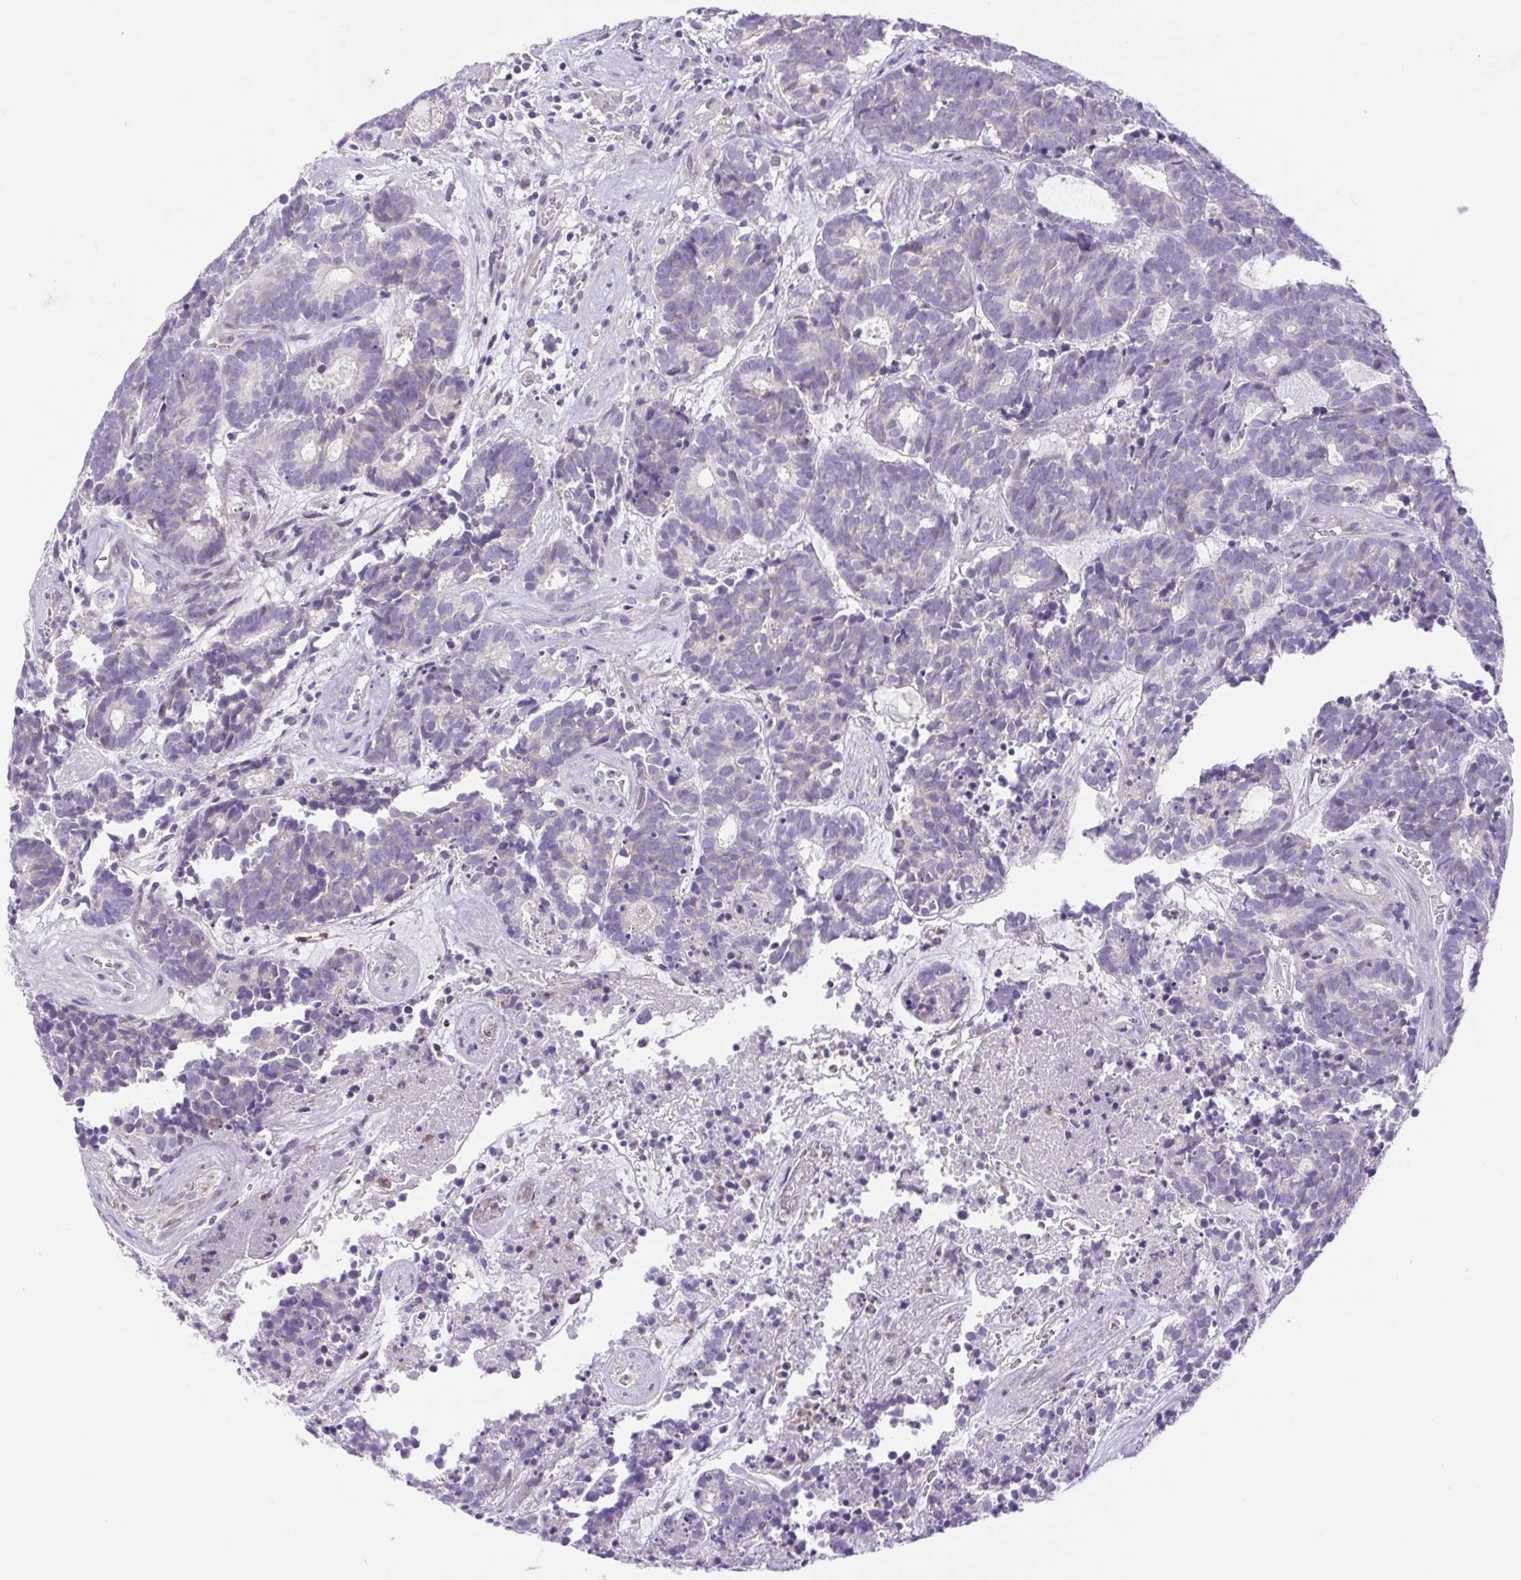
{"staining": {"intensity": "negative", "quantity": "none", "location": "none"}, "tissue": "head and neck cancer", "cell_type": "Tumor cells", "image_type": "cancer", "snomed": [{"axis": "morphology", "description": "Adenocarcinoma, NOS"}, {"axis": "topography", "description": "Head-Neck"}], "caption": "Tumor cells show no significant staining in adenocarcinoma (head and neck). The staining was performed using DAB to visualize the protein expression in brown, while the nuclei were stained in blue with hematoxylin (Magnification: 20x).", "gene": "FAM177B", "patient": {"sex": "female", "age": 81}}